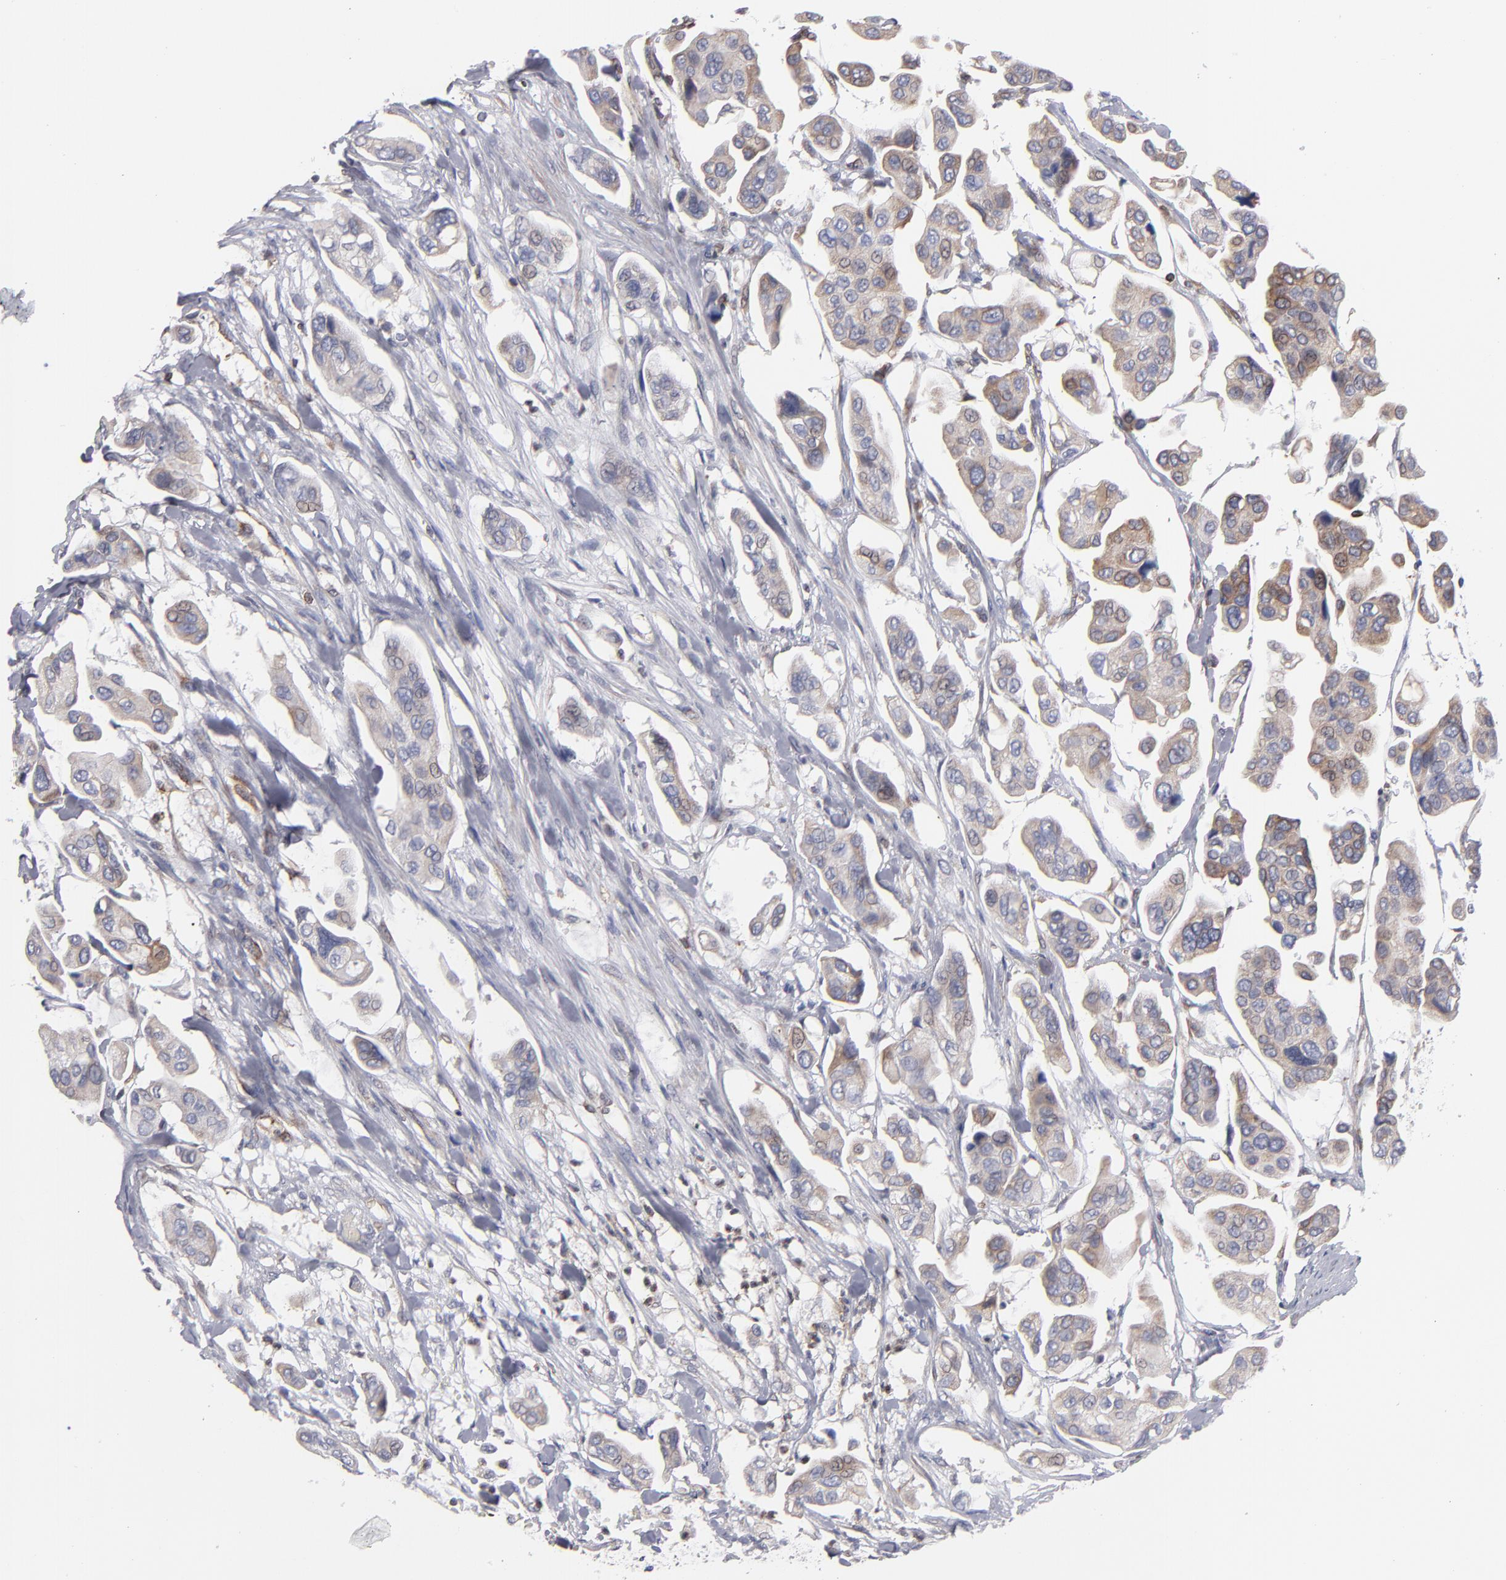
{"staining": {"intensity": "moderate", "quantity": "25%-75%", "location": "cytoplasmic/membranous"}, "tissue": "urothelial cancer", "cell_type": "Tumor cells", "image_type": "cancer", "snomed": [{"axis": "morphology", "description": "Adenocarcinoma, NOS"}, {"axis": "topography", "description": "Urinary bladder"}], "caption": "Immunohistochemical staining of urothelial cancer demonstrates medium levels of moderate cytoplasmic/membranous protein positivity in about 25%-75% of tumor cells. The protein is stained brown, and the nuclei are stained in blue (DAB (3,3'-diaminobenzidine) IHC with brightfield microscopy, high magnification).", "gene": "TMX1", "patient": {"sex": "male", "age": 61}}